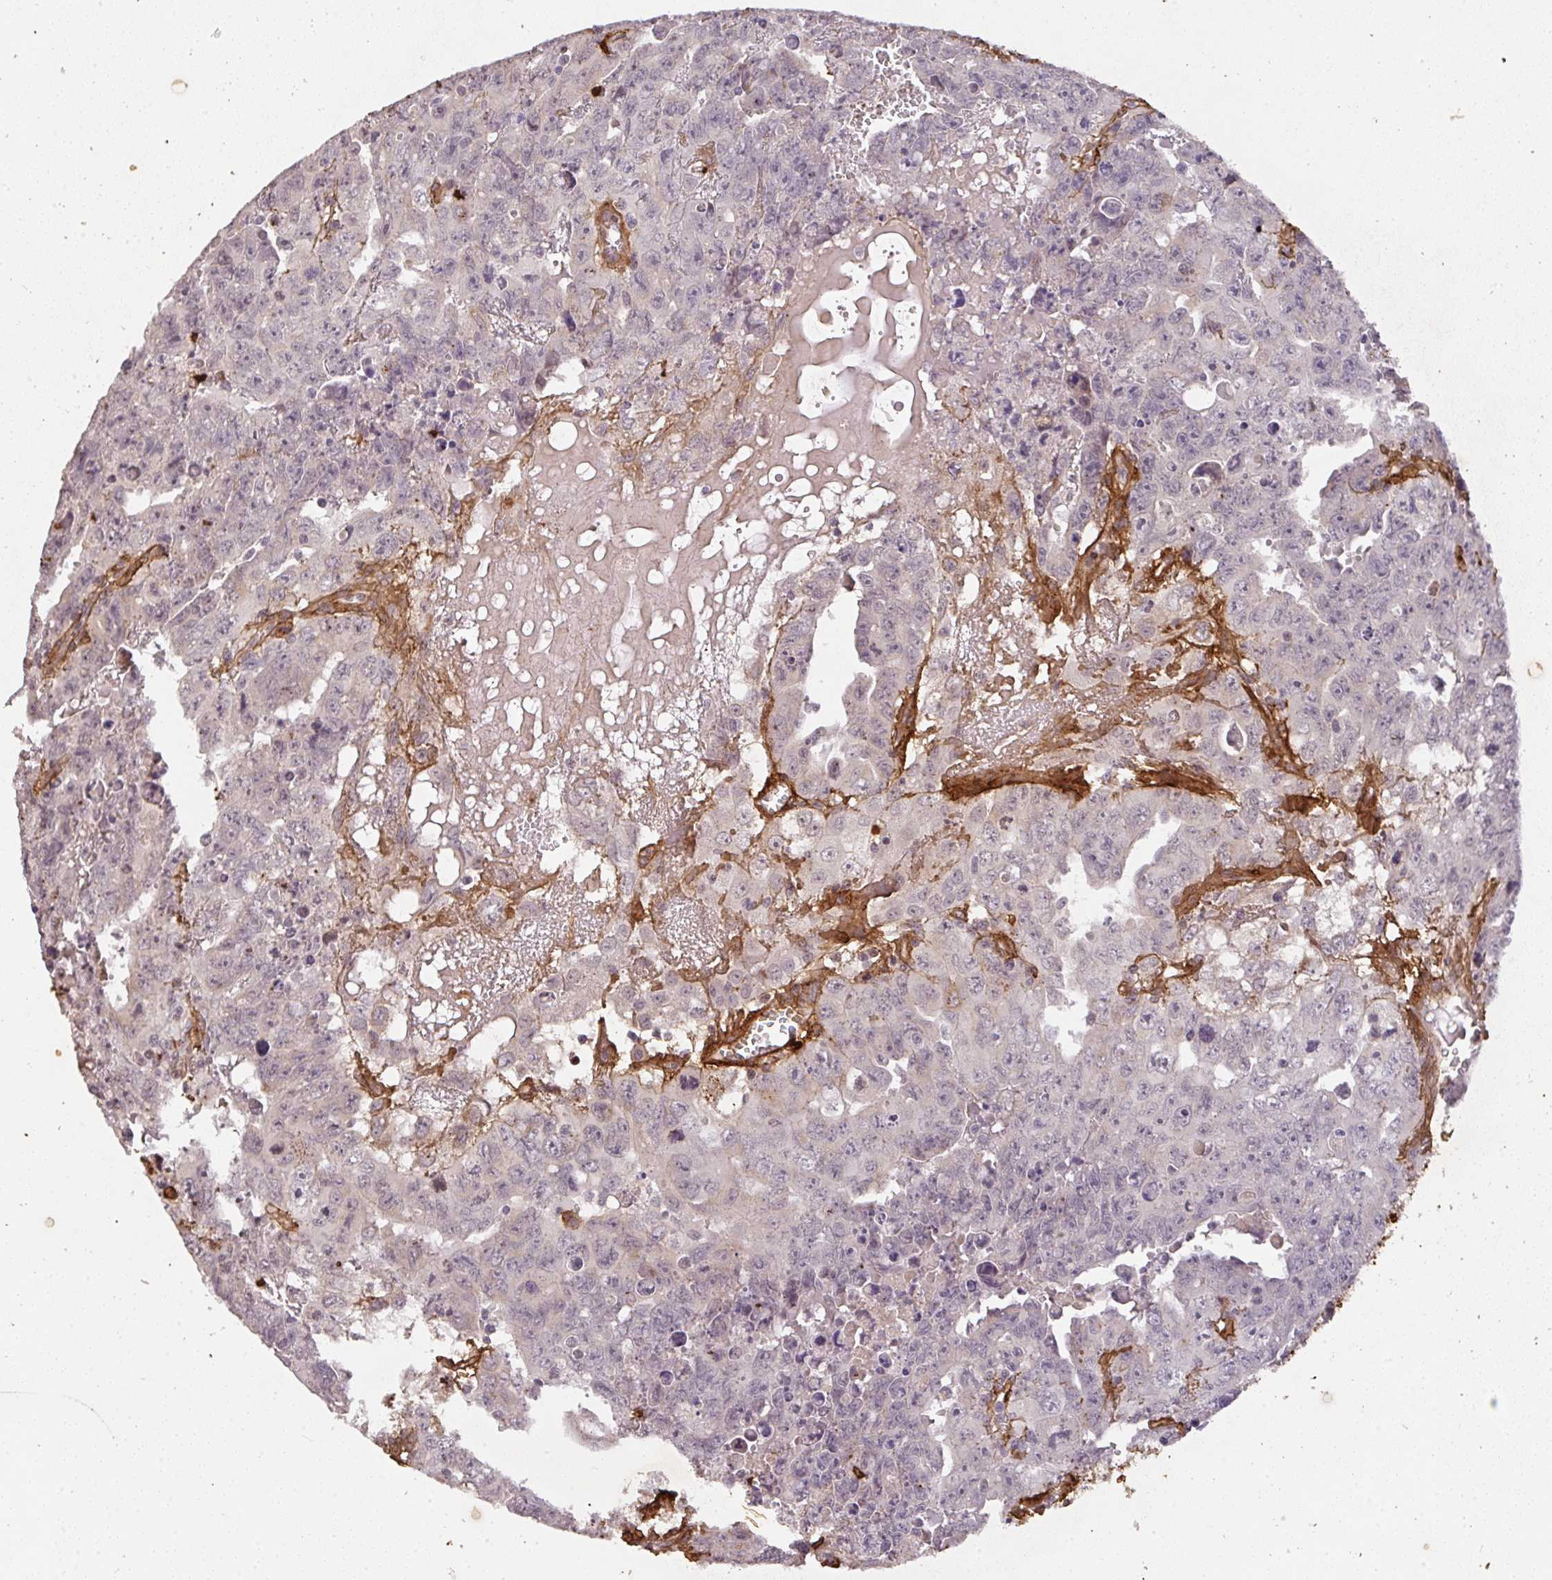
{"staining": {"intensity": "negative", "quantity": "none", "location": "none"}, "tissue": "testis cancer", "cell_type": "Tumor cells", "image_type": "cancer", "snomed": [{"axis": "morphology", "description": "Carcinoma, Embryonal, NOS"}, {"axis": "topography", "description": "Testis"}], "caption": "High magnification brightfield microscopy of testis embryonal carcinoma stained with DAB (3,3'-diaminobenzidine) (brown) and counterstained with hematoxylin (blue): tumor cells show no significant staining.", "gene": "COL3A1", "patient": {"sex": "male", "age": 24}}